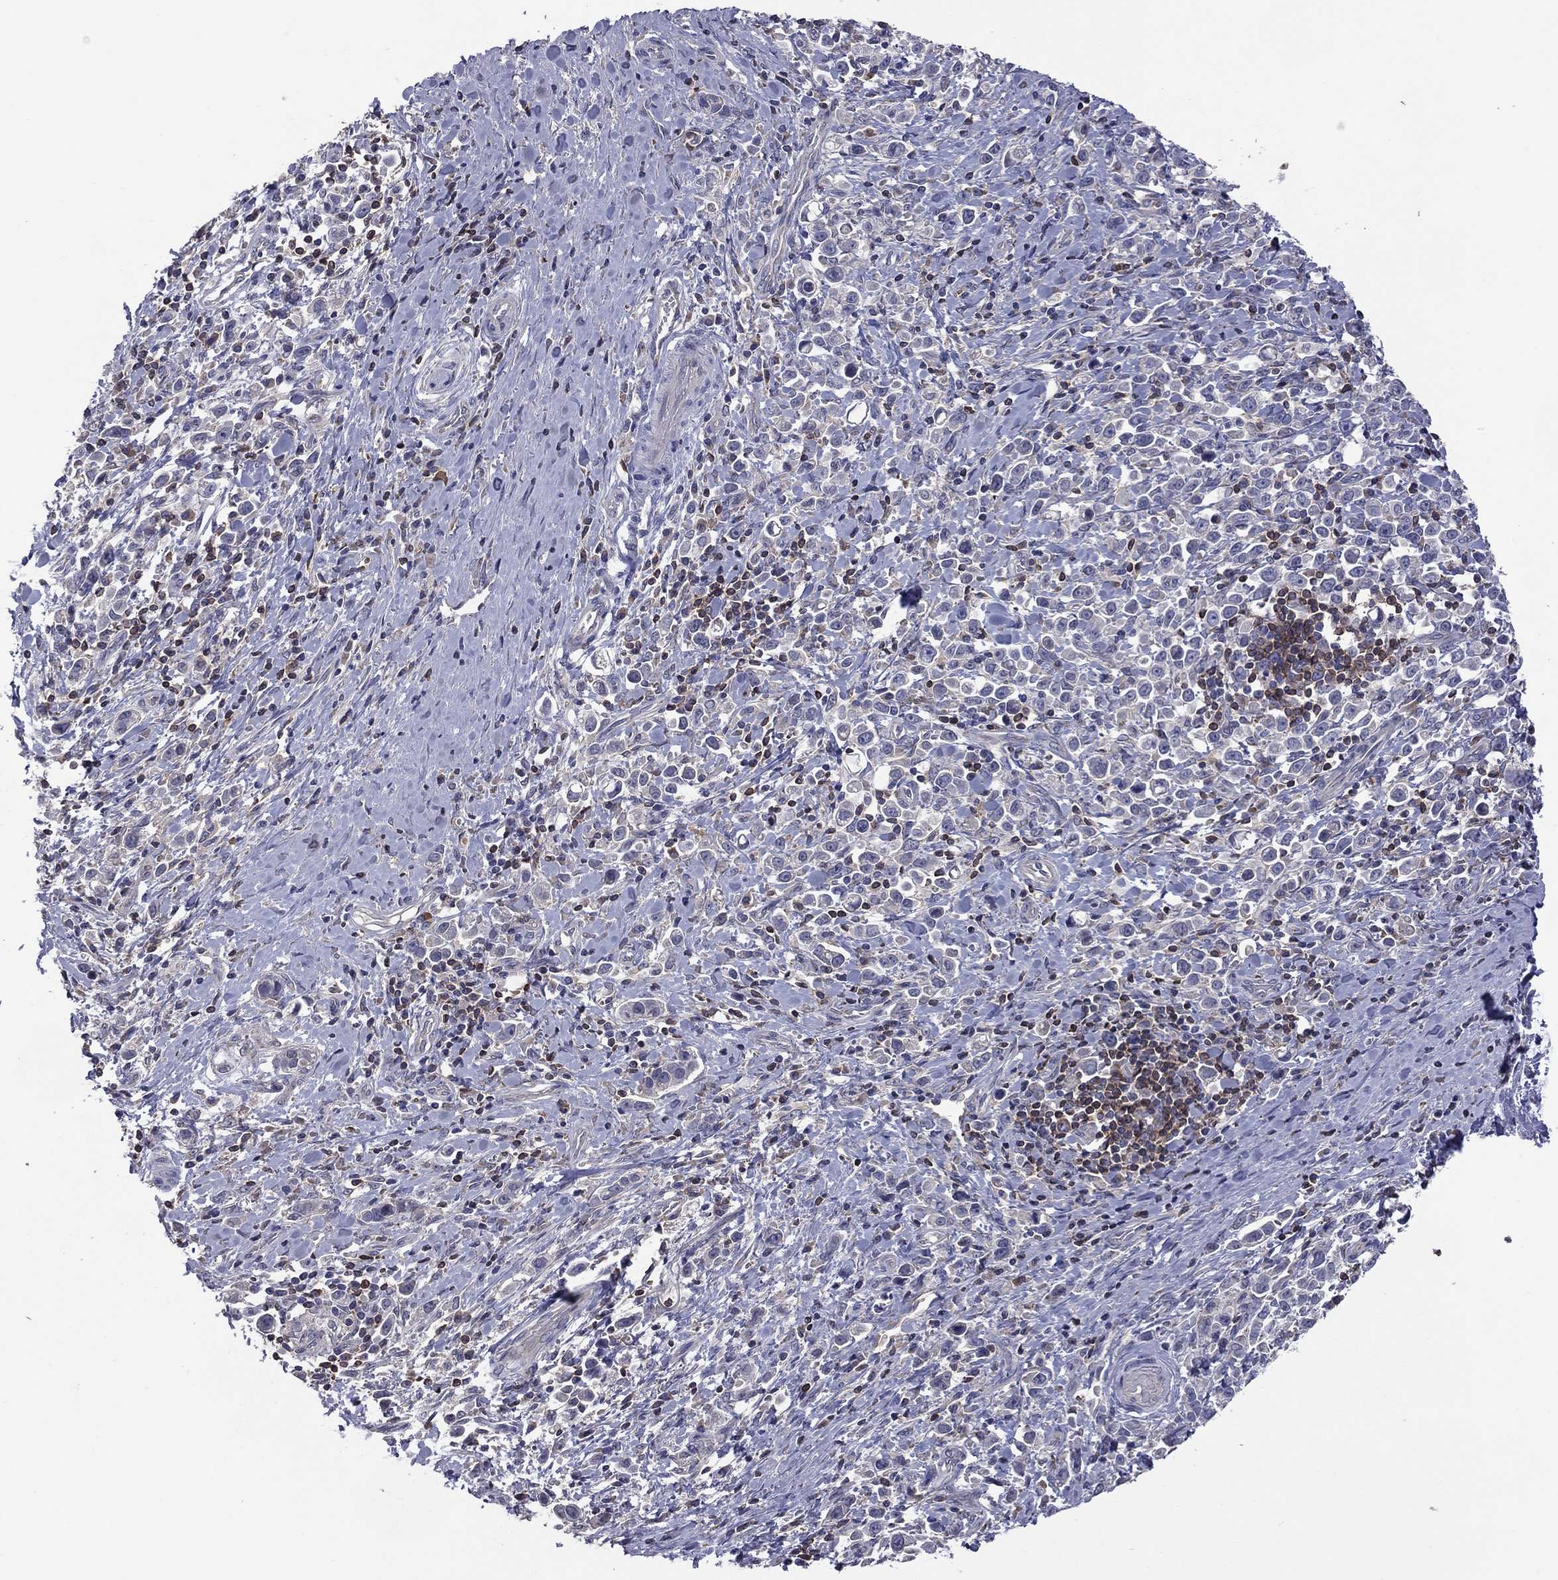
{"staining": {"intensity": "negative", "quantity": "none", "location": "none"}, "tissue": "stomach cancer", "cell_type": "Tumor cells", "image_type": "cancer", "snomed": [{"axis": "morphology", "description": "Adenocarcinoma, NOS"}, {"axis": "topography", "description": "Stomach"}], "caption": "Immunohistochemical staining of human adenocarcinoma (stomach) reveals no significant expression in tumor cells.", "gene": "IPCEF1", "patient": {"sex": "male", "age": 93}}